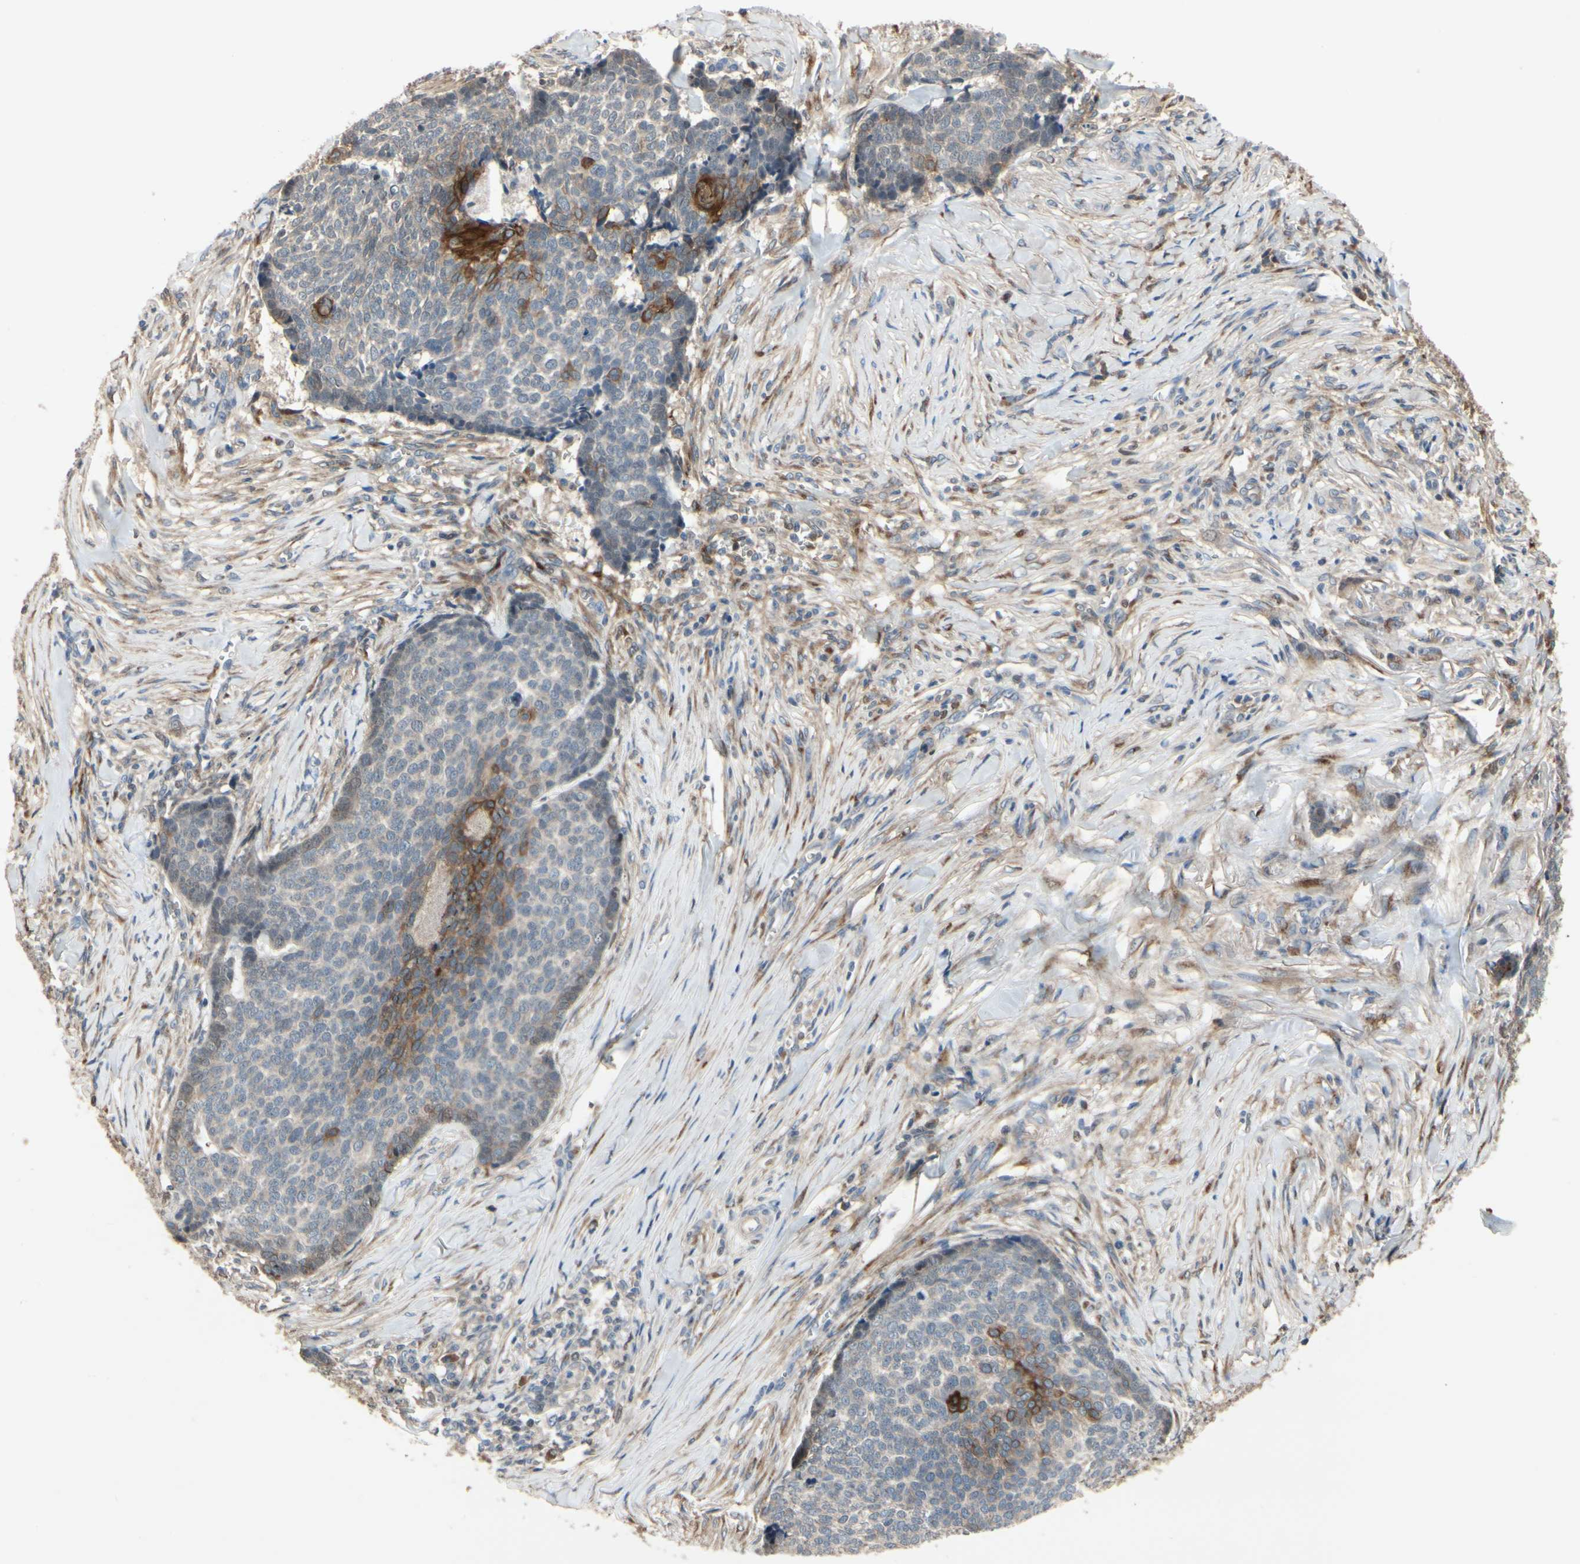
{"staining": {"intensity": "strong", "quantity": "<25%", "location": "cytoplasmic/membranous"}, "tissue": "skin cancer", "cell_type": "Tumor cells", "image_type": "cancer", "snomed": [{"axis": "morphology", "description": "Basal cell carcinoma"}, {"axis": "topography", "description": "Skin"}], "caption": "An image of human skin cancer stained for a protein displays strong cytoplasmic/membranous brown staining in tumor cells.", "gene": "CGREF1", "patient": {"sex": "male", "age": 84}}